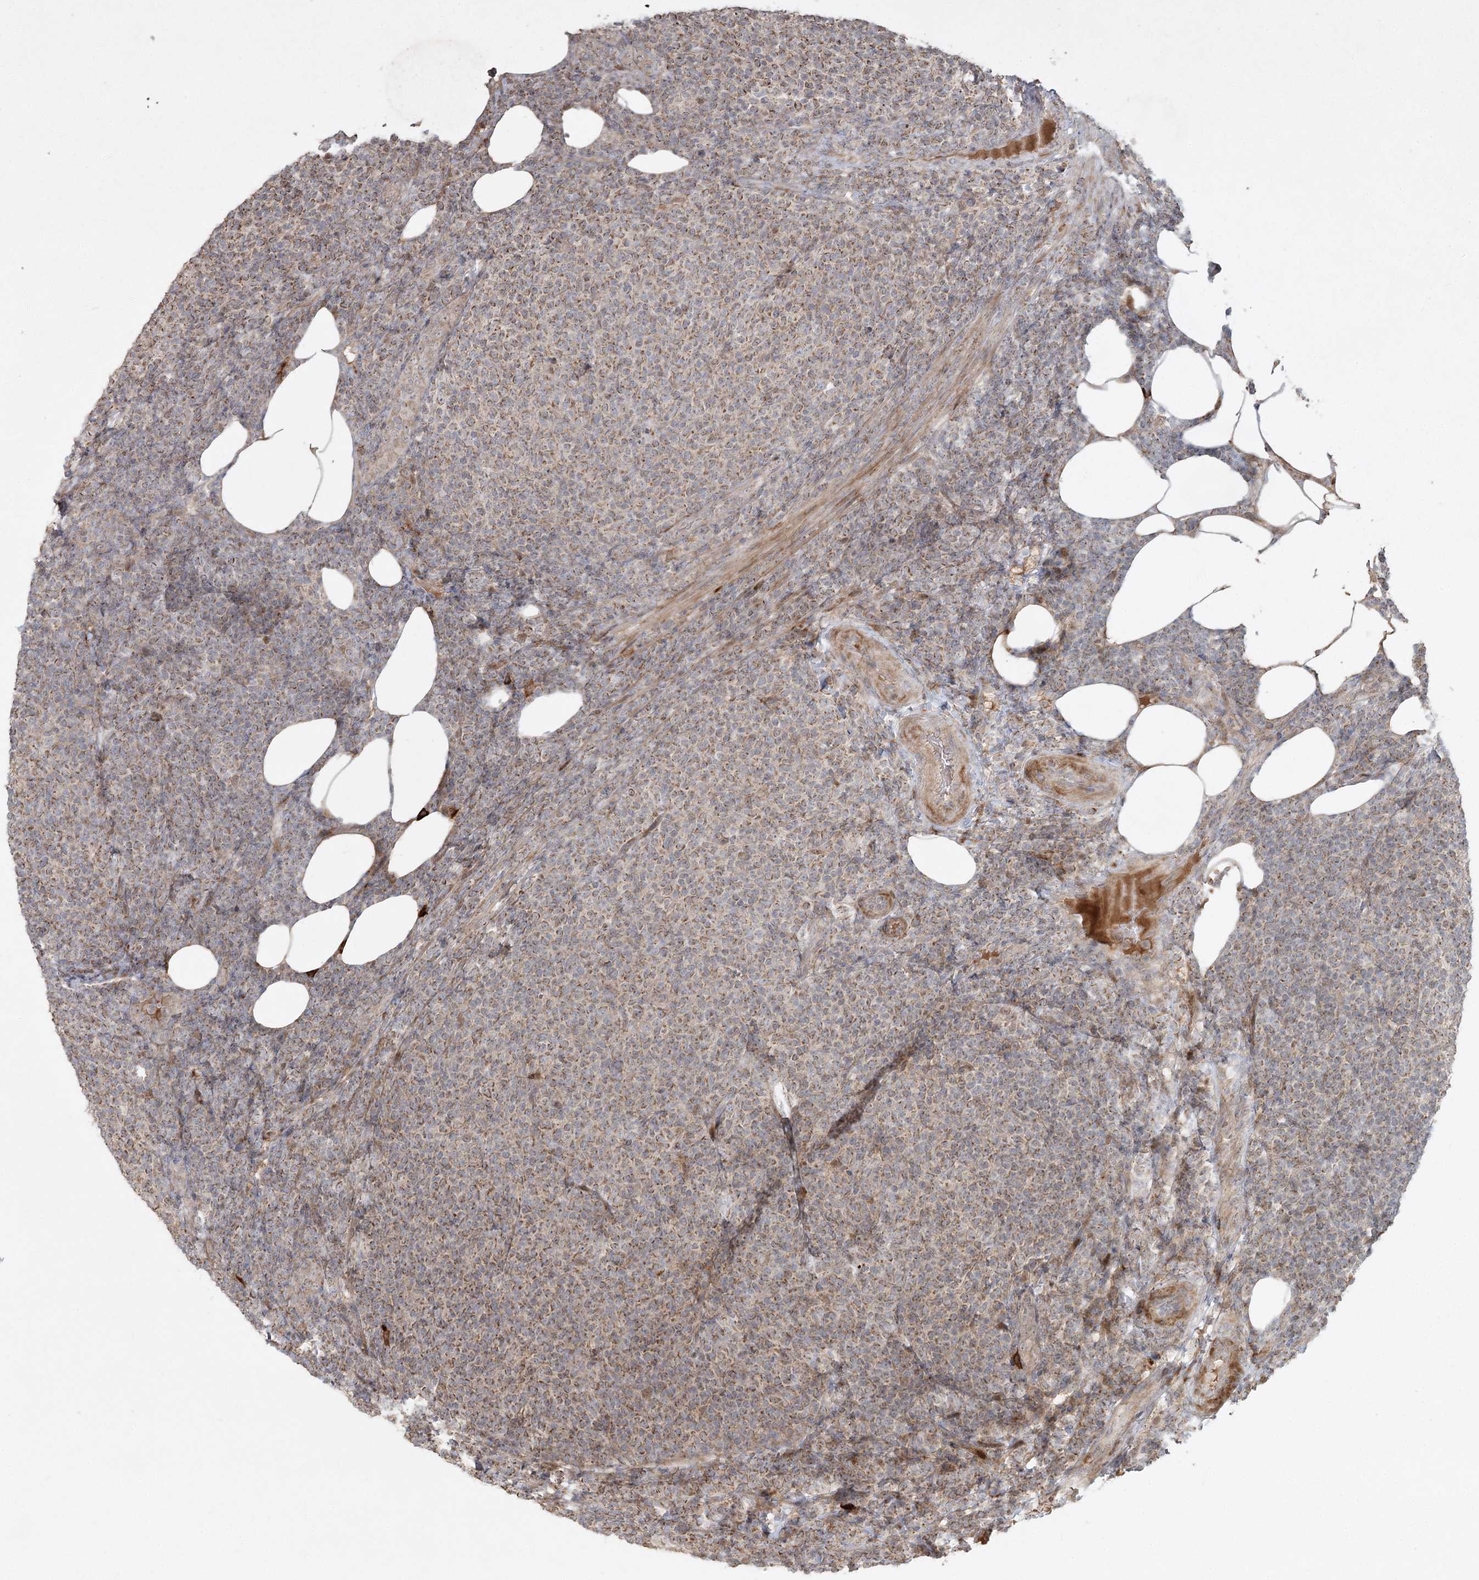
{"staining": {"intensity": "weak", "quantity": ">75%", "location": "cytoplasmic/membranous"}, "tissue": "lymphoma", "cell_type": "Tumor cells", "image_type": "cancer", "snomed": [{"axis": "morphology", "description": "Malignant lymphoma, non-Hodgkin's type, Low grade"}, {"axis": "topography", "description": "Lymph node"}], "caption": "Protein staining exhibits weak cytoplasmic/membranous positivity in approximately >75% of tumor cells in low-grade malignant lymphoma, non-Hodgkin's type. Using DAB (brown) and hematoxylin (blue) stains, captured at high magnification using brightfield microscopy.", "gene": "KBTBD4", "patient": {"sex": "male", "age": 66}}